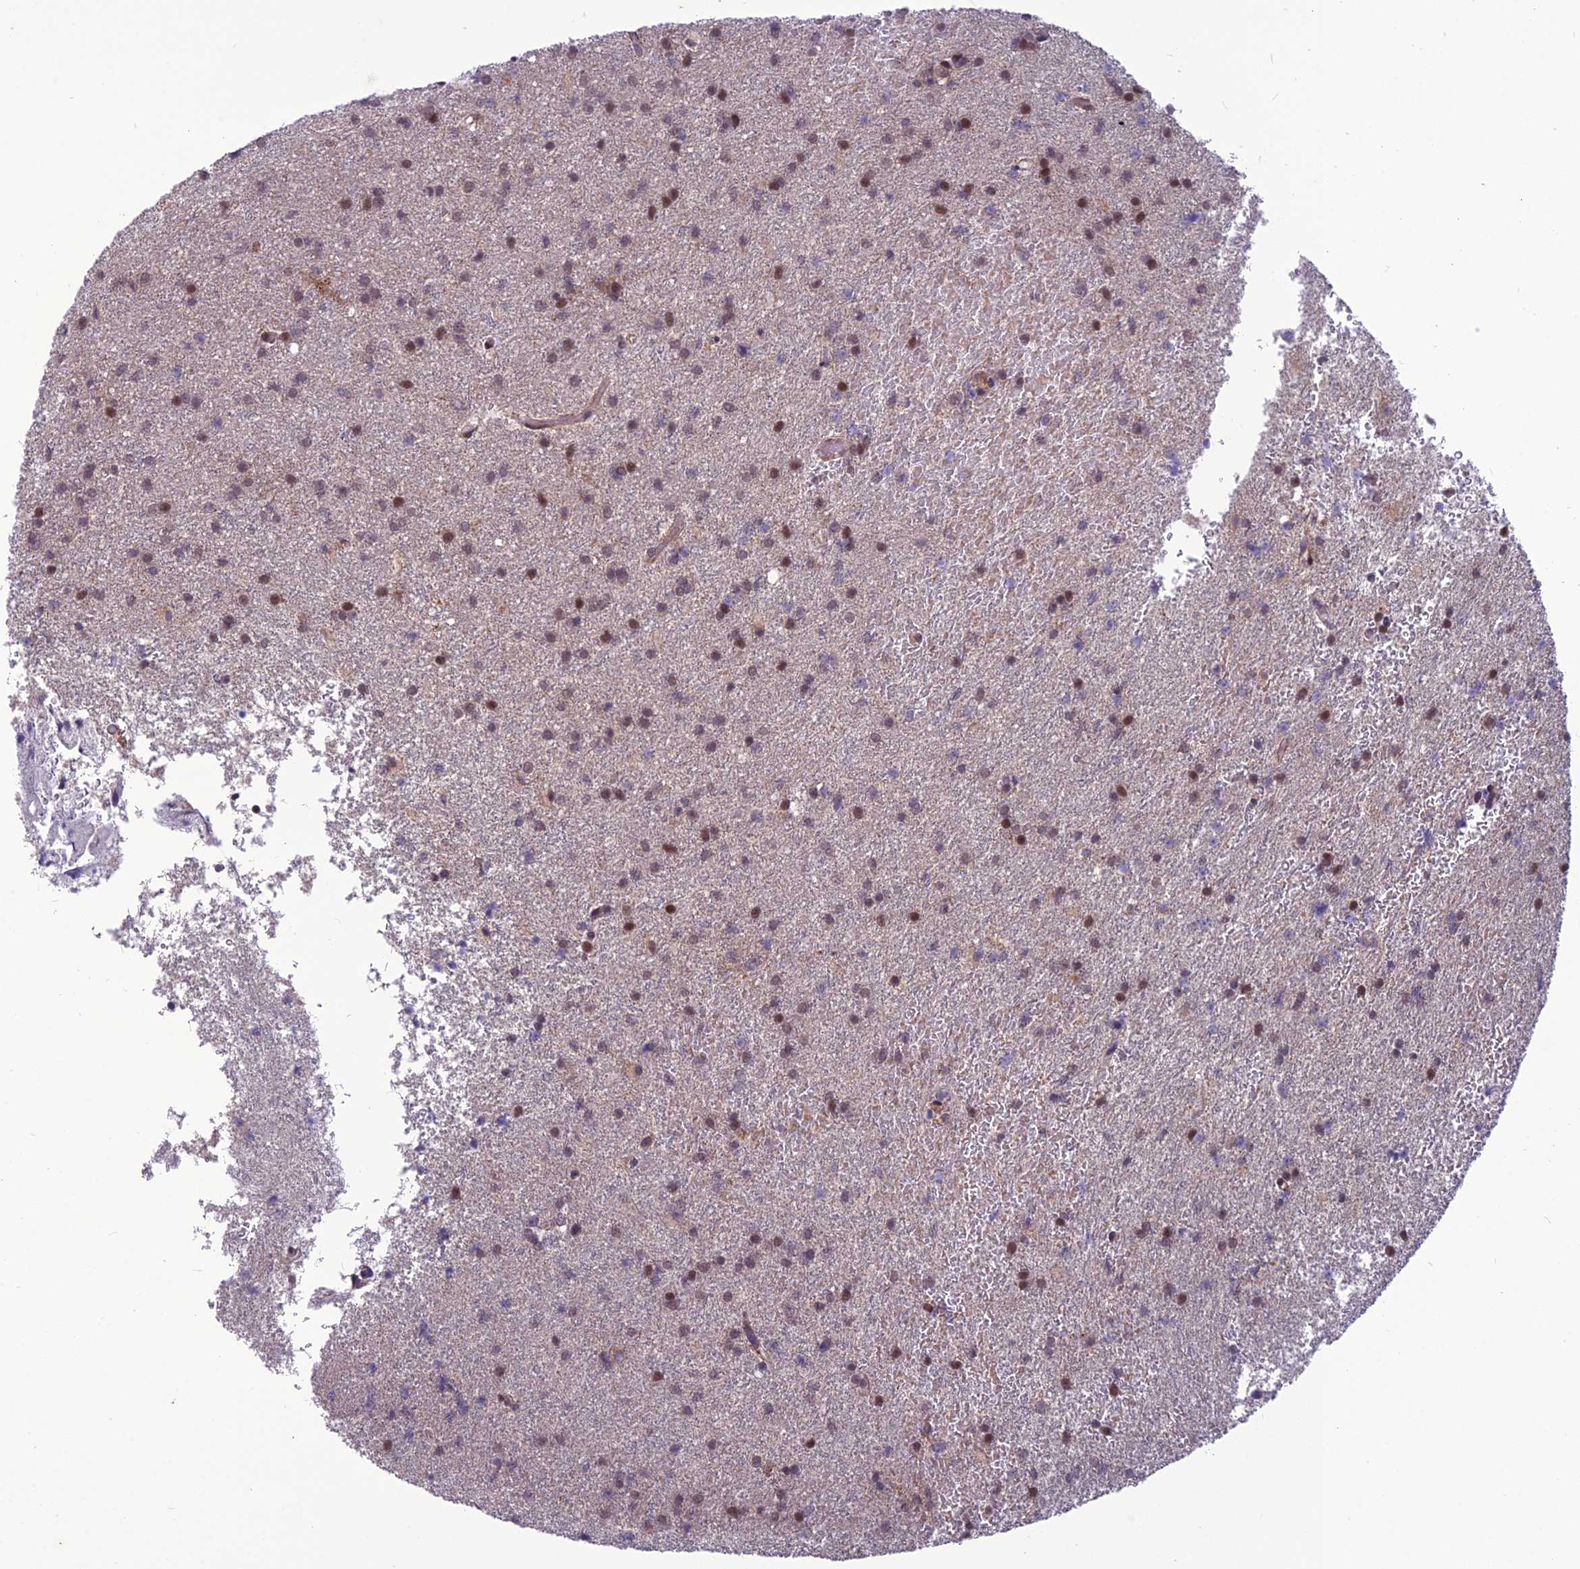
{"staining": {"intensity": "moderate", "quantity": "25%-75%", "location": "nuclear"}, "tissue": "glioma", "cell_type": "Tumor cells", "image_type": "cancer", "snomed": [{"axis": "morphology", "description": "Glioma, malignant, High grade"}, {"axis": "topography", "description": "Brain"}], "caption": "Malignant glioma (high-grade) stained with immunohistochemistry (IHC) demonstrates moderate nuclear staining in approximately 25%-75% of tumor cells. (DAB IHC, brown staining for protein, blue staining for nuclei).", "gene": "FBRS", "patient": {"sex": "female", "age": 50}}